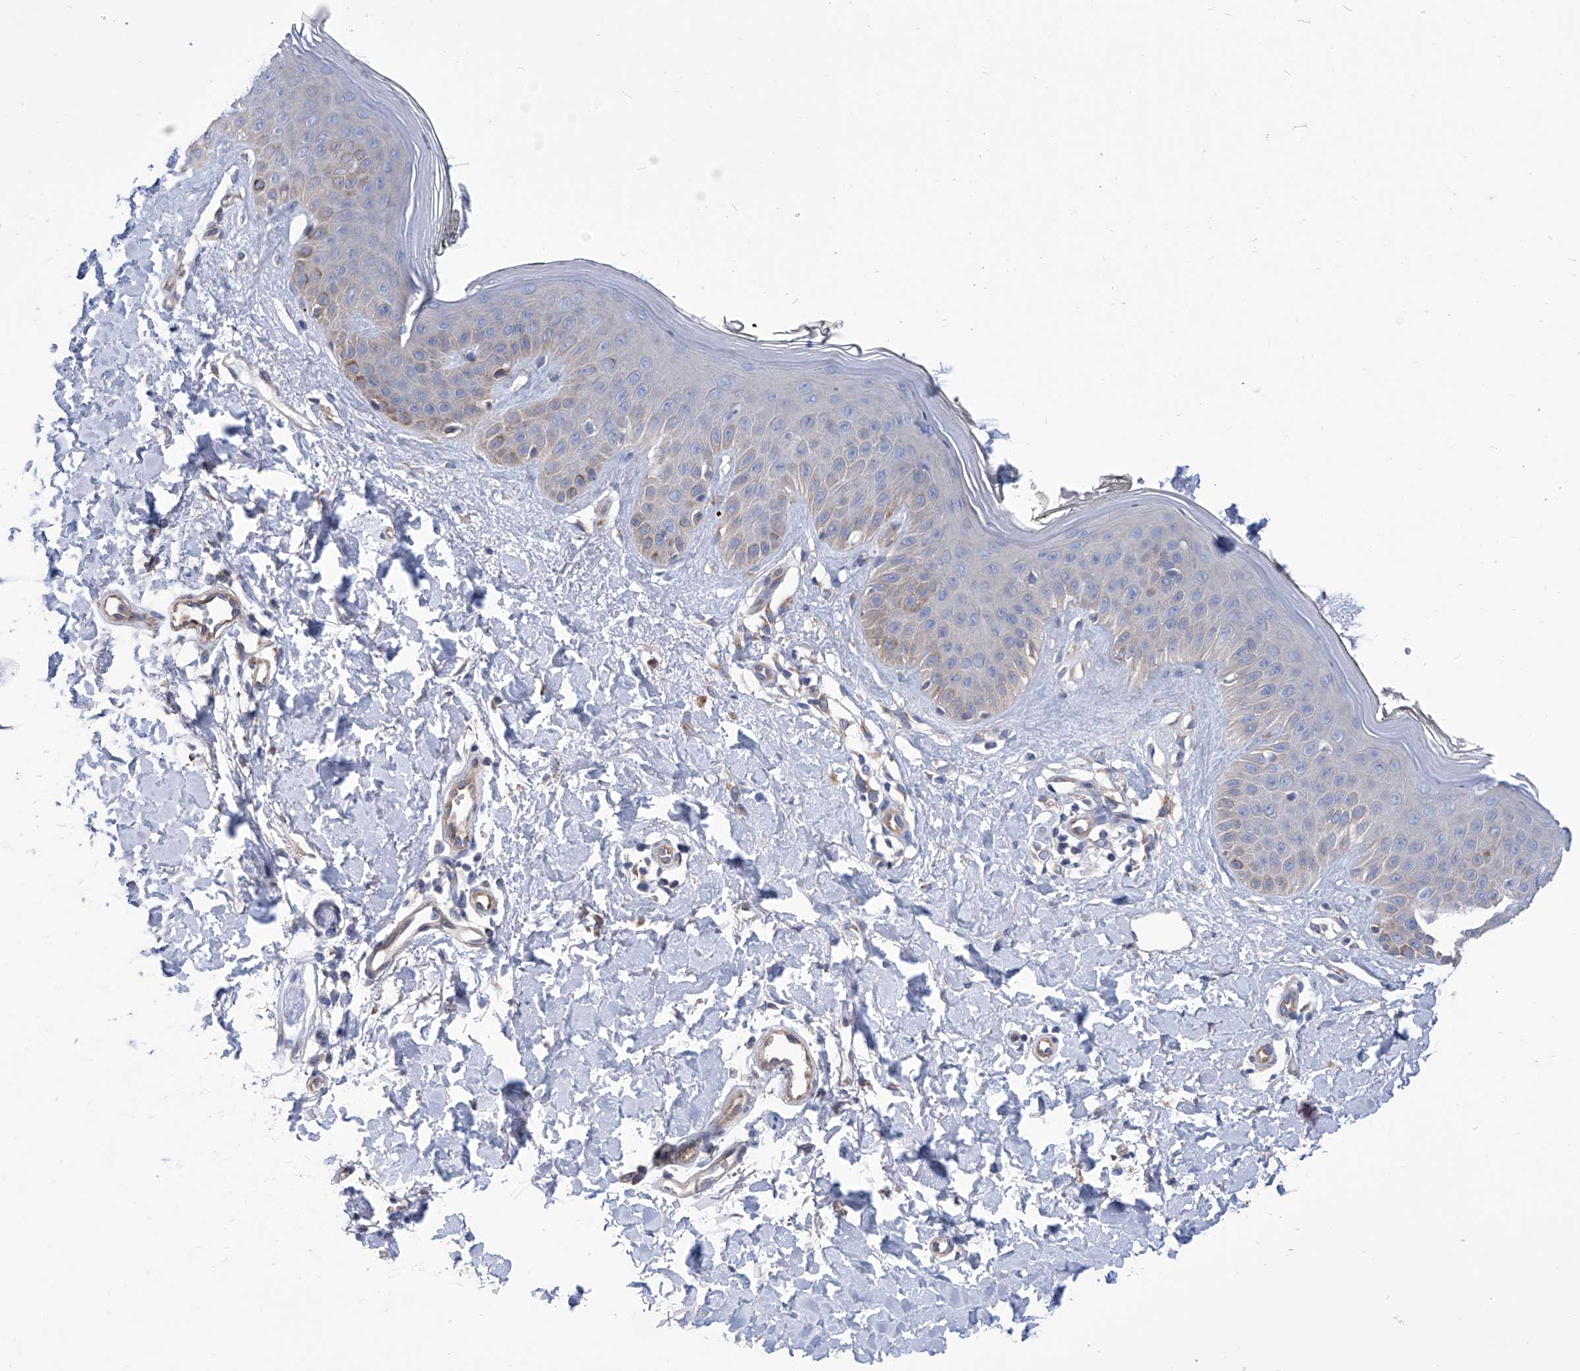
{"staining": {"intensity": "moderate", "quantity": ">75%", "location": "cytoplasmic/membranous"}, "tissue": "skin", "cell_type": "Fibroblasts", "image_type": "normal", "snomed": [{"axis": "morphology", "description": "Normal tissue, NOS"}, {"axis": "topography", "description": "Skin"}], "caption": "Skin stained with IHC exhibits moderate cytoplasmic/membranous positivity in approximately >75% of fibroblasts.", "gene": "SMS", "patient": {"sex": "female", "age": 64}}